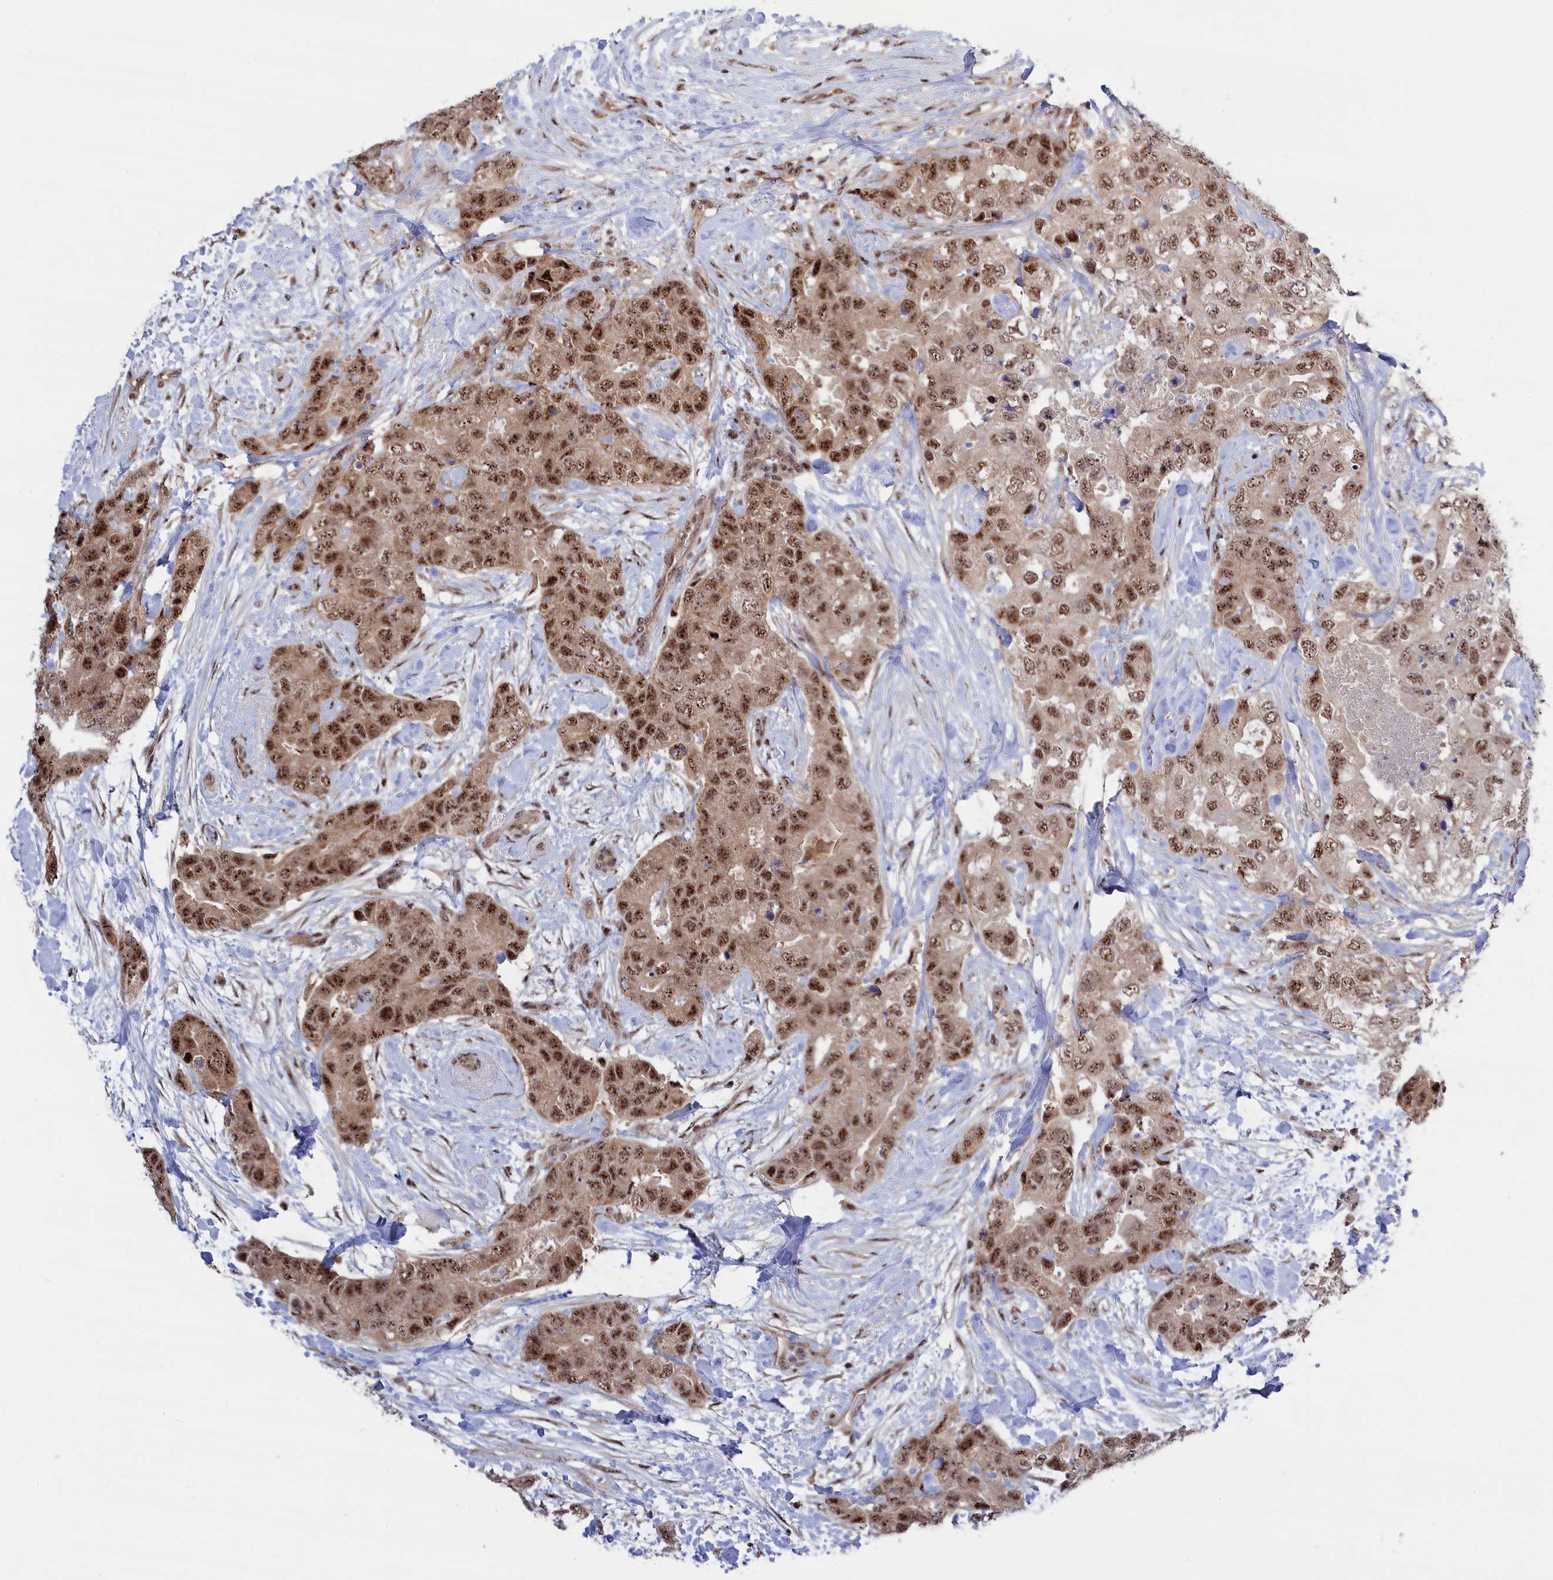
{"staining": {"intensity": "moderate", "quantity": ">75%", "location": "nuclear"}, "tissue": "breast cancer", "cell_type": "Tumor cells", "image_type": "cancer", "snomed": [{"axis": "morphology", "description": "Duct carcinoma"}, {"axis": "topography", "description": "Breast"}], "caption": "This is a photomicrograph of immunohistochemistry (IHC) staining of breast invasive ductal carcinoma, which shows moderate staining in the nuclear of tumor cells.", "gene": "TAB1", "patient": {"sex": "female", "age": 62}}